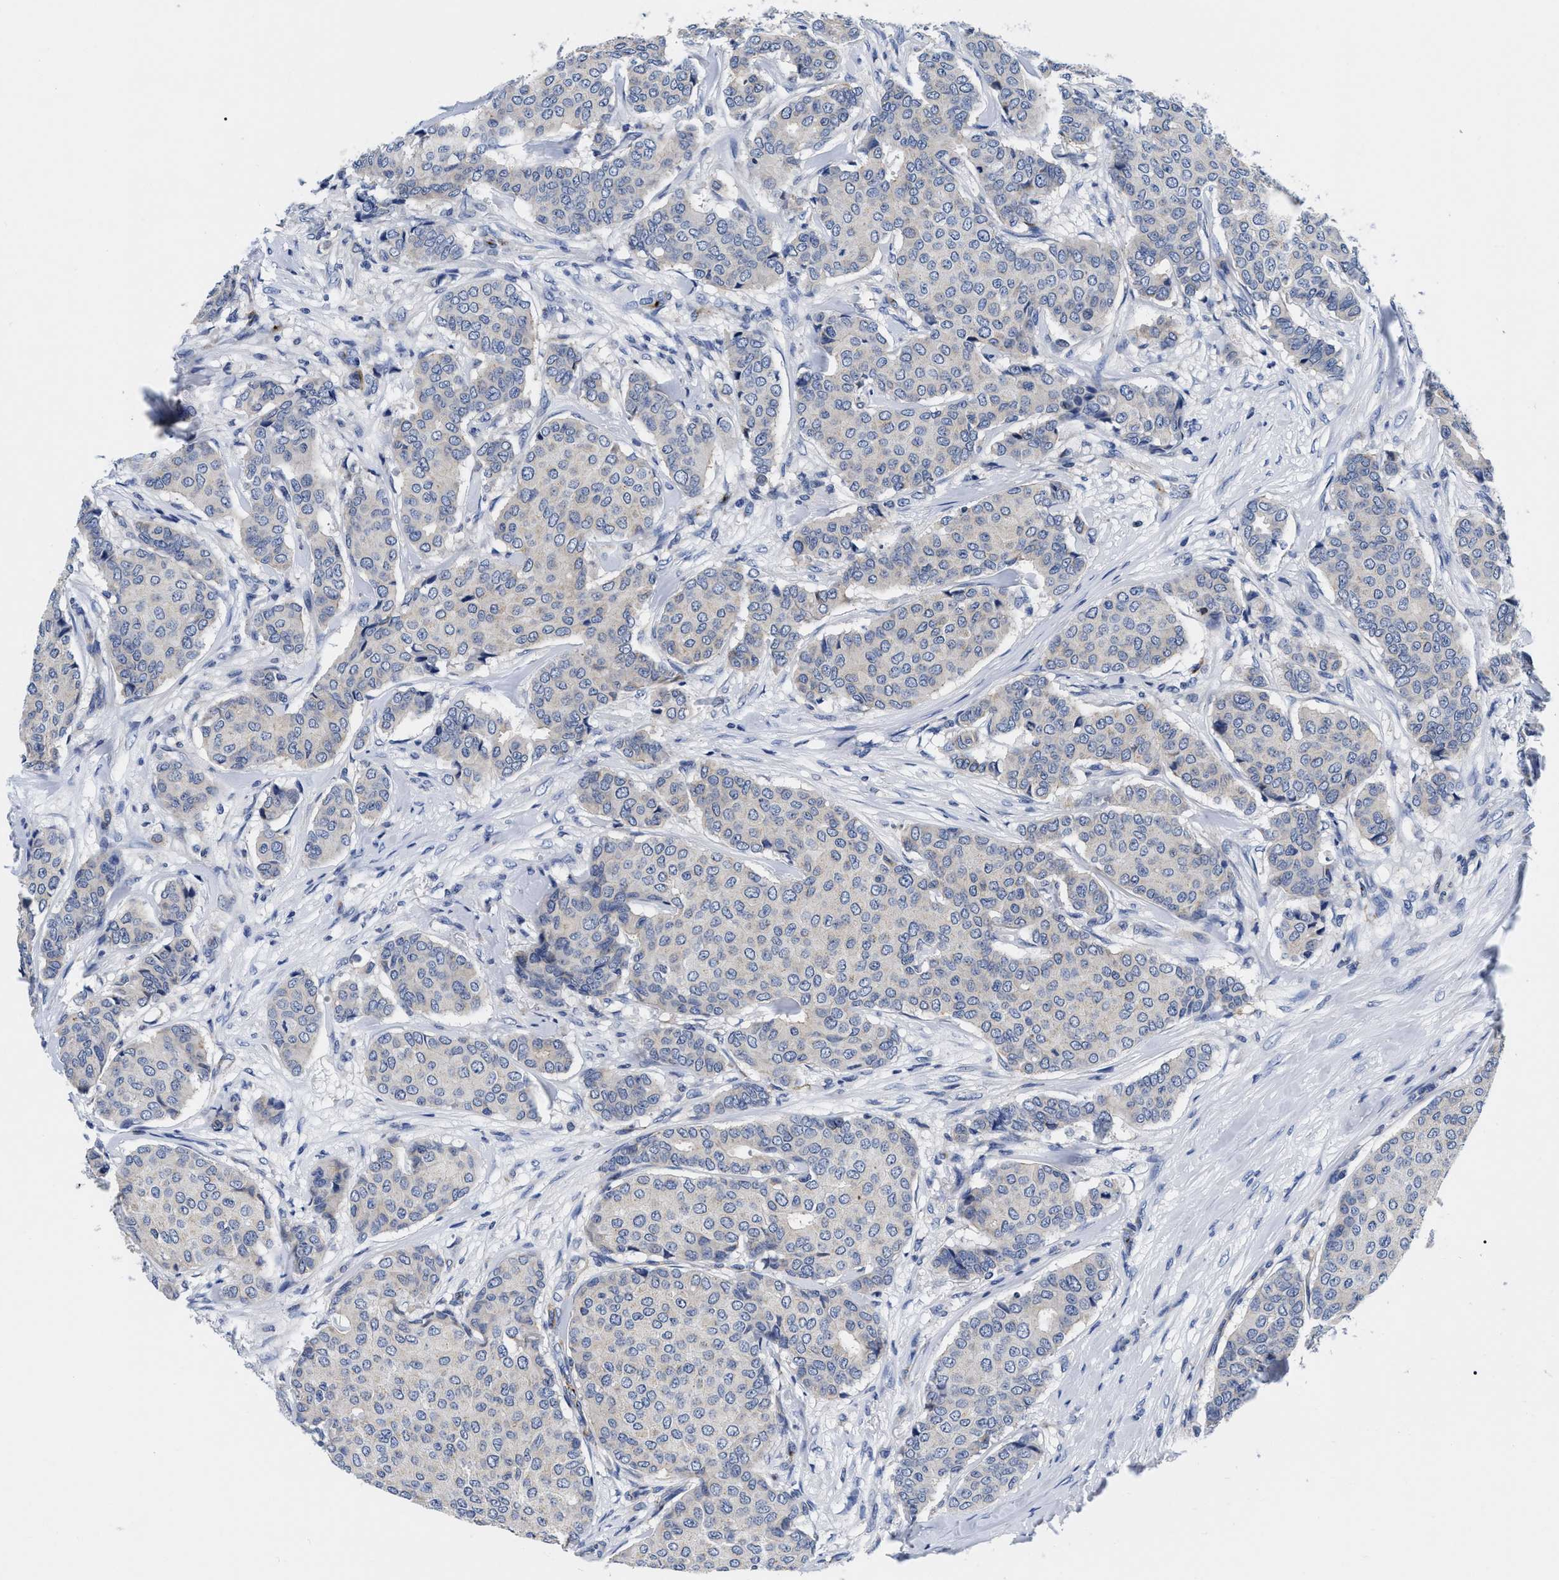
{"staining": {"intensity": "negative", "quantity": "none", "location": "none"}, "tissue": "breast cancer", "cell_type": "Tumor cells", "image_type": "cancer", "snomed": [{"axis": "morphology", "description": "Duct carcinoma"}, {"axis": "topography", "description": "Breast"}], "caption": "Tumor cells show no significant protein staining in breast cancer (invasive ductal carcinoma). (Brightfield microscopy of DAB immunohistochemistry (IHC) at high magnification).", "gene": "SLC35F1", "patient": {"sex": "female", "age": 75}}